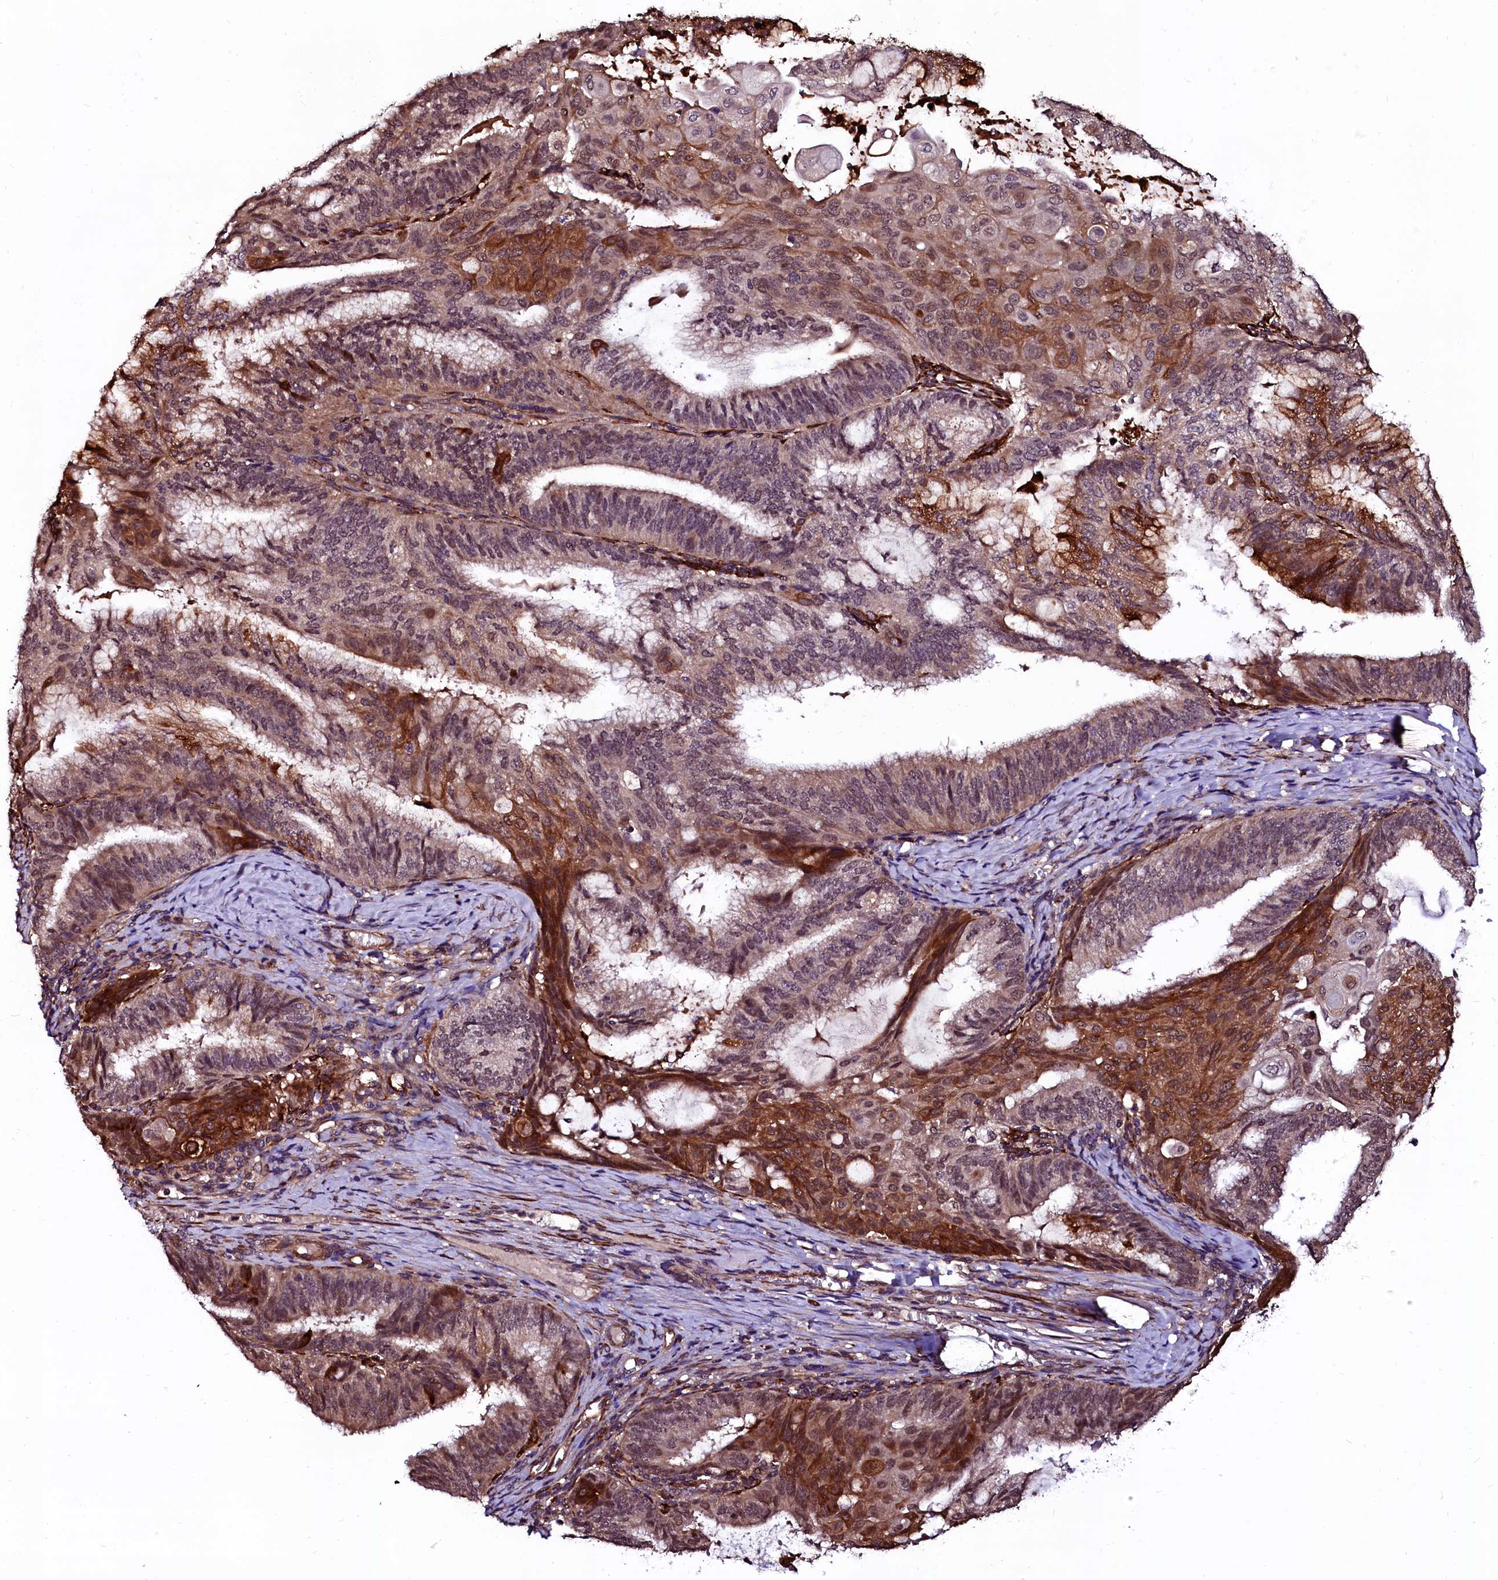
{"staining": {"intensity": "moderate", "quantity": "25%-75%", "location": "cytoplasmic/membranous,nuclear"}, "tissue": "endometrial cancer", "cell_type": "Tumor cells", "image_type": "cancer", "snomed": [{"axis": "morphology", "description": "Adenocarcinoma, NOS"}, {"axis": "topography", "description": "Endometrium"}], "caption": "Tumor cells reveal medium levels of moderate cytoplasmic/membranous and nuclear positivity in approximately 25%-75% of cells in human endometrial cancer. The protein of interest is shown in brown color, while the nuclei are stained blue.", "gene": "N4BP1", "patient": {"sex": "female", "age": 49}}